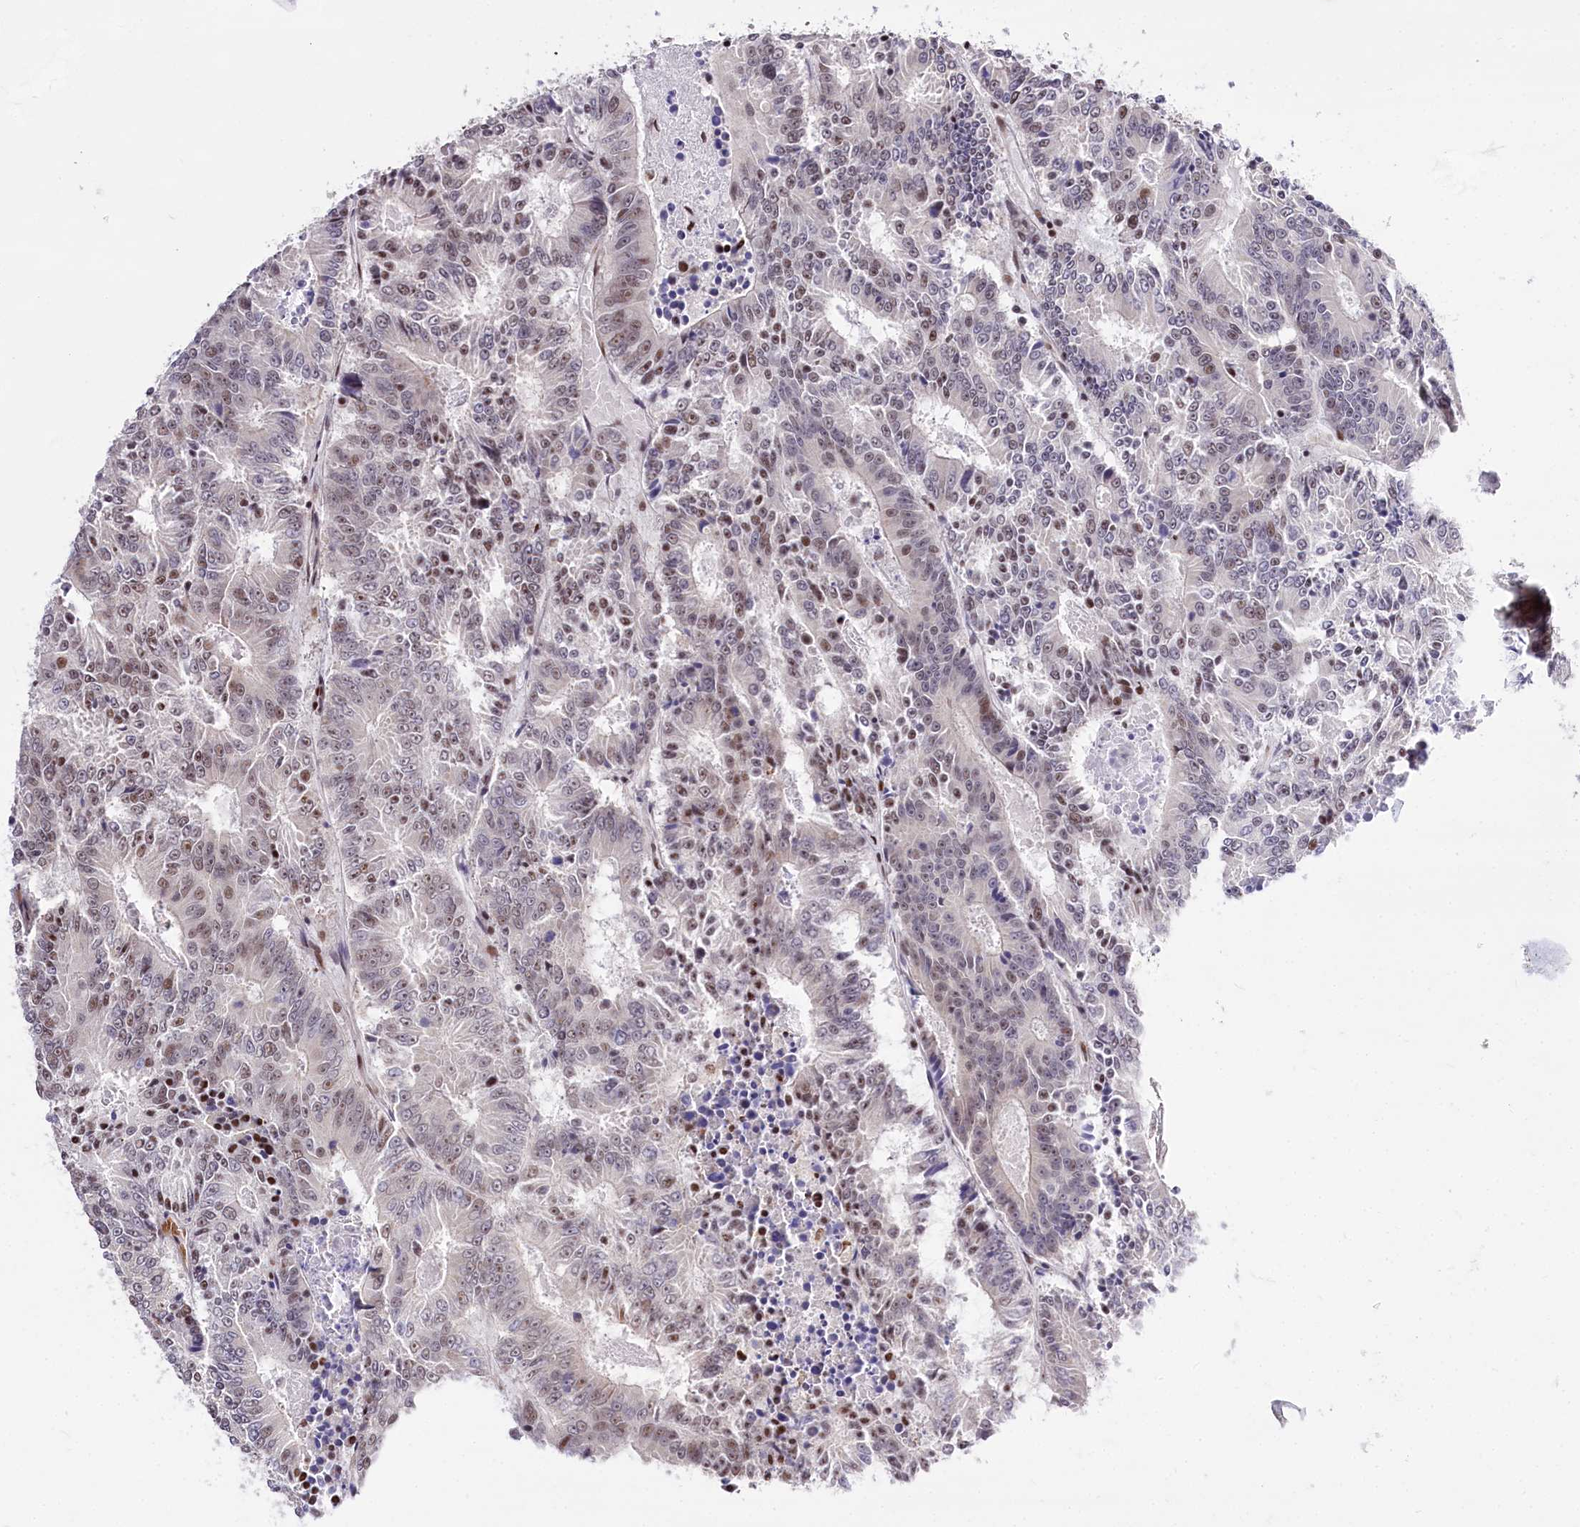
{"staining": {"intensity": "weak", "quantity": "<25%", "location": "nuclear"}, "tissue": "colorectal cancer", "cell_type": "Tumor cells", "image_type": "cancer", "snomed": [{"axis": "morphology", "description": "Adenocarcinoma, NOS"}, {"axis": "topography", "description": "Colon"}], "caption": "High magnification brightfield microscopy of colorectal cancer stained with DAB (3,3'-diaminobenzidine) (brown) and counterstained with hematoxylin (blue): tumor cells show no significant staining.", "gene": "POU4F3", "patient": {"sex": "male", "age": 83}}